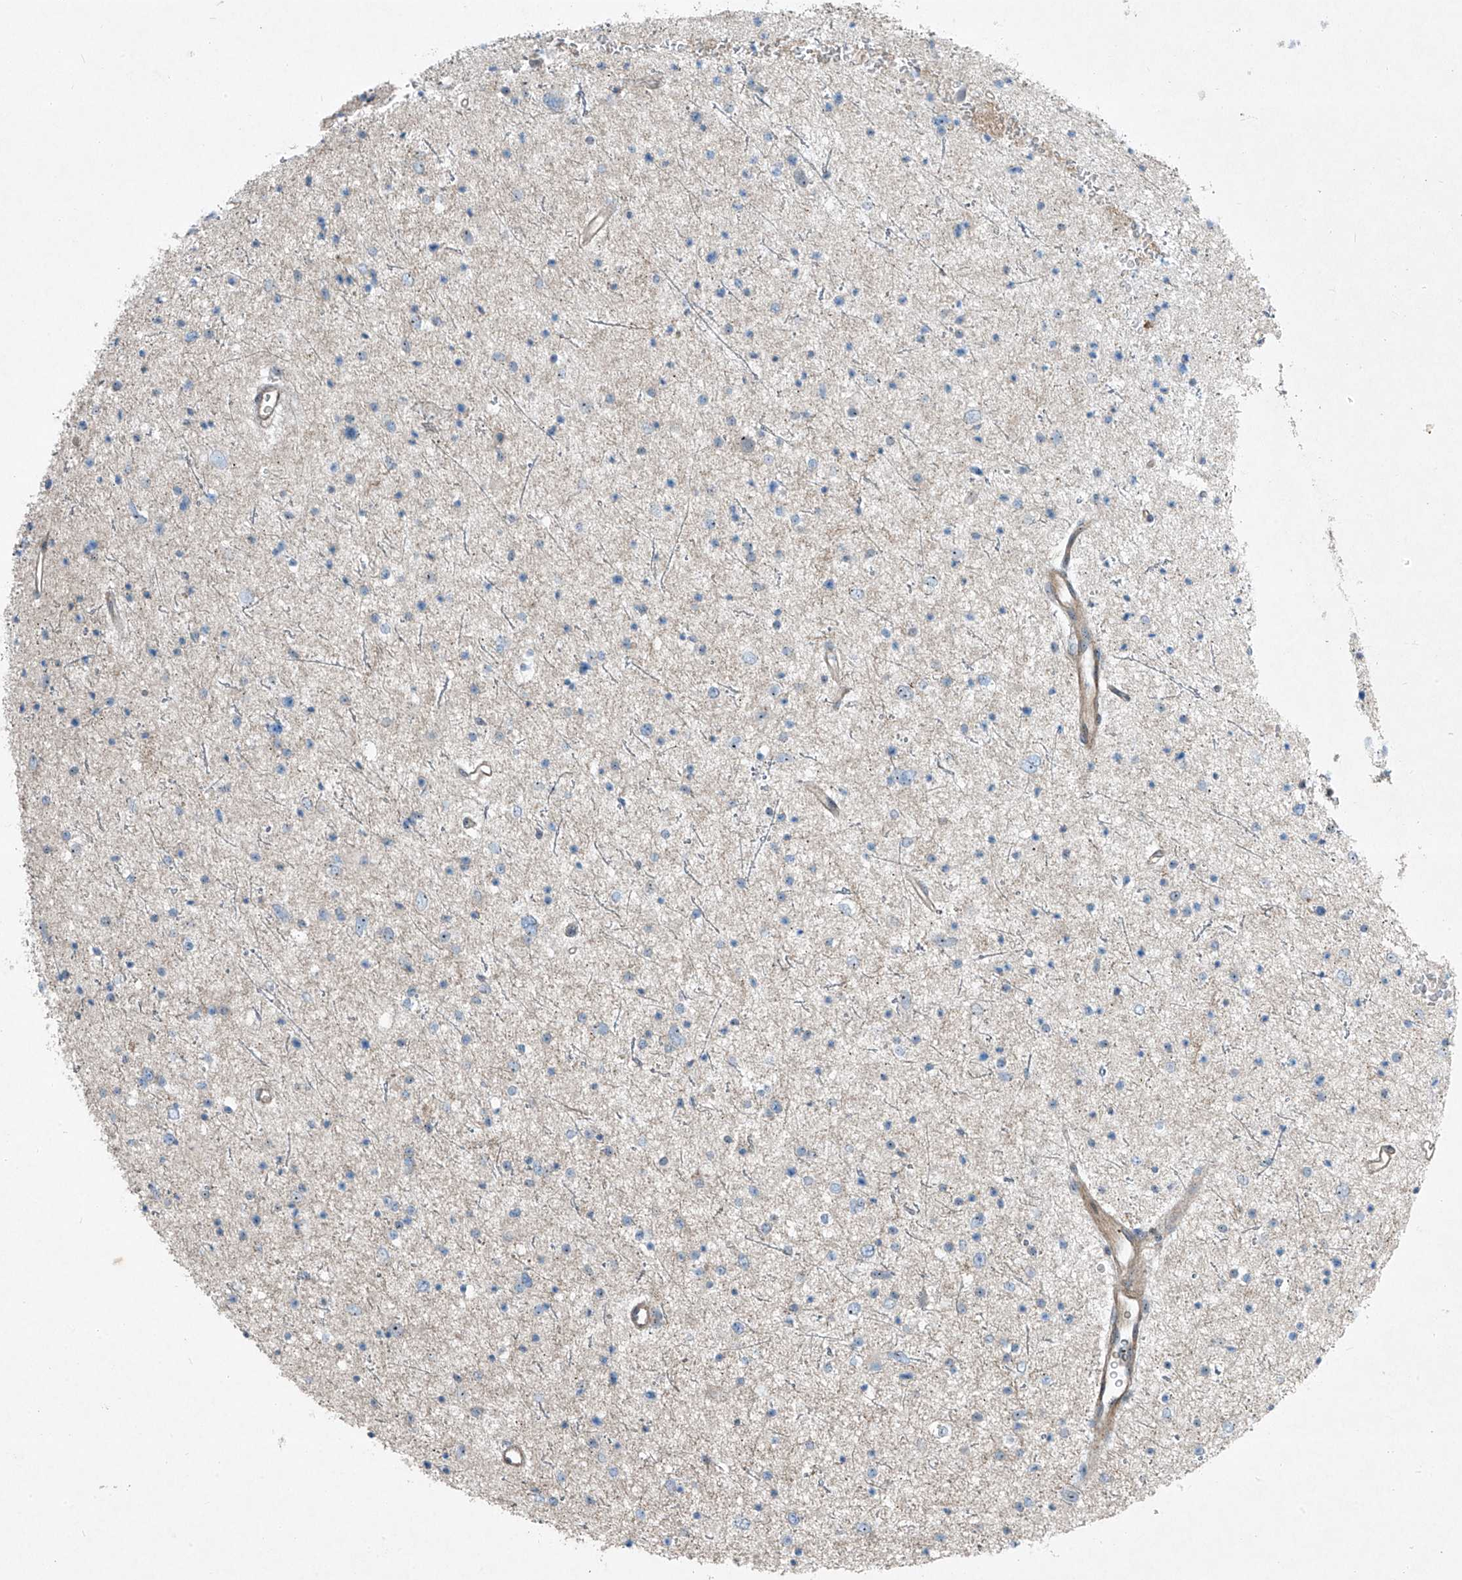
{"staining": {"intensity": "negative", "quantity": "none", "location": "none"}, "tissue": "glioma", "cell_type": "Tumor cells", "image_type": "cancer", "snomed": [{"axis": "morphology", "description": "Glioma, malignant, Low grade"}, {"axis": "topography", "description": "Brain"}], "caption": "Immunohistochemical staining of low-grade glioma (malignant) demonstrates no significant positivity in tumor cells. (Stains: DAB (3,3'-diaminobenzidine) immunohistochemistry (IHC) with hematoxylin counter stain, Microscopy: brightfield microscopy at high magnification).", "gene": "PPCS", "patient": {"sex": "female", "age": 37}}